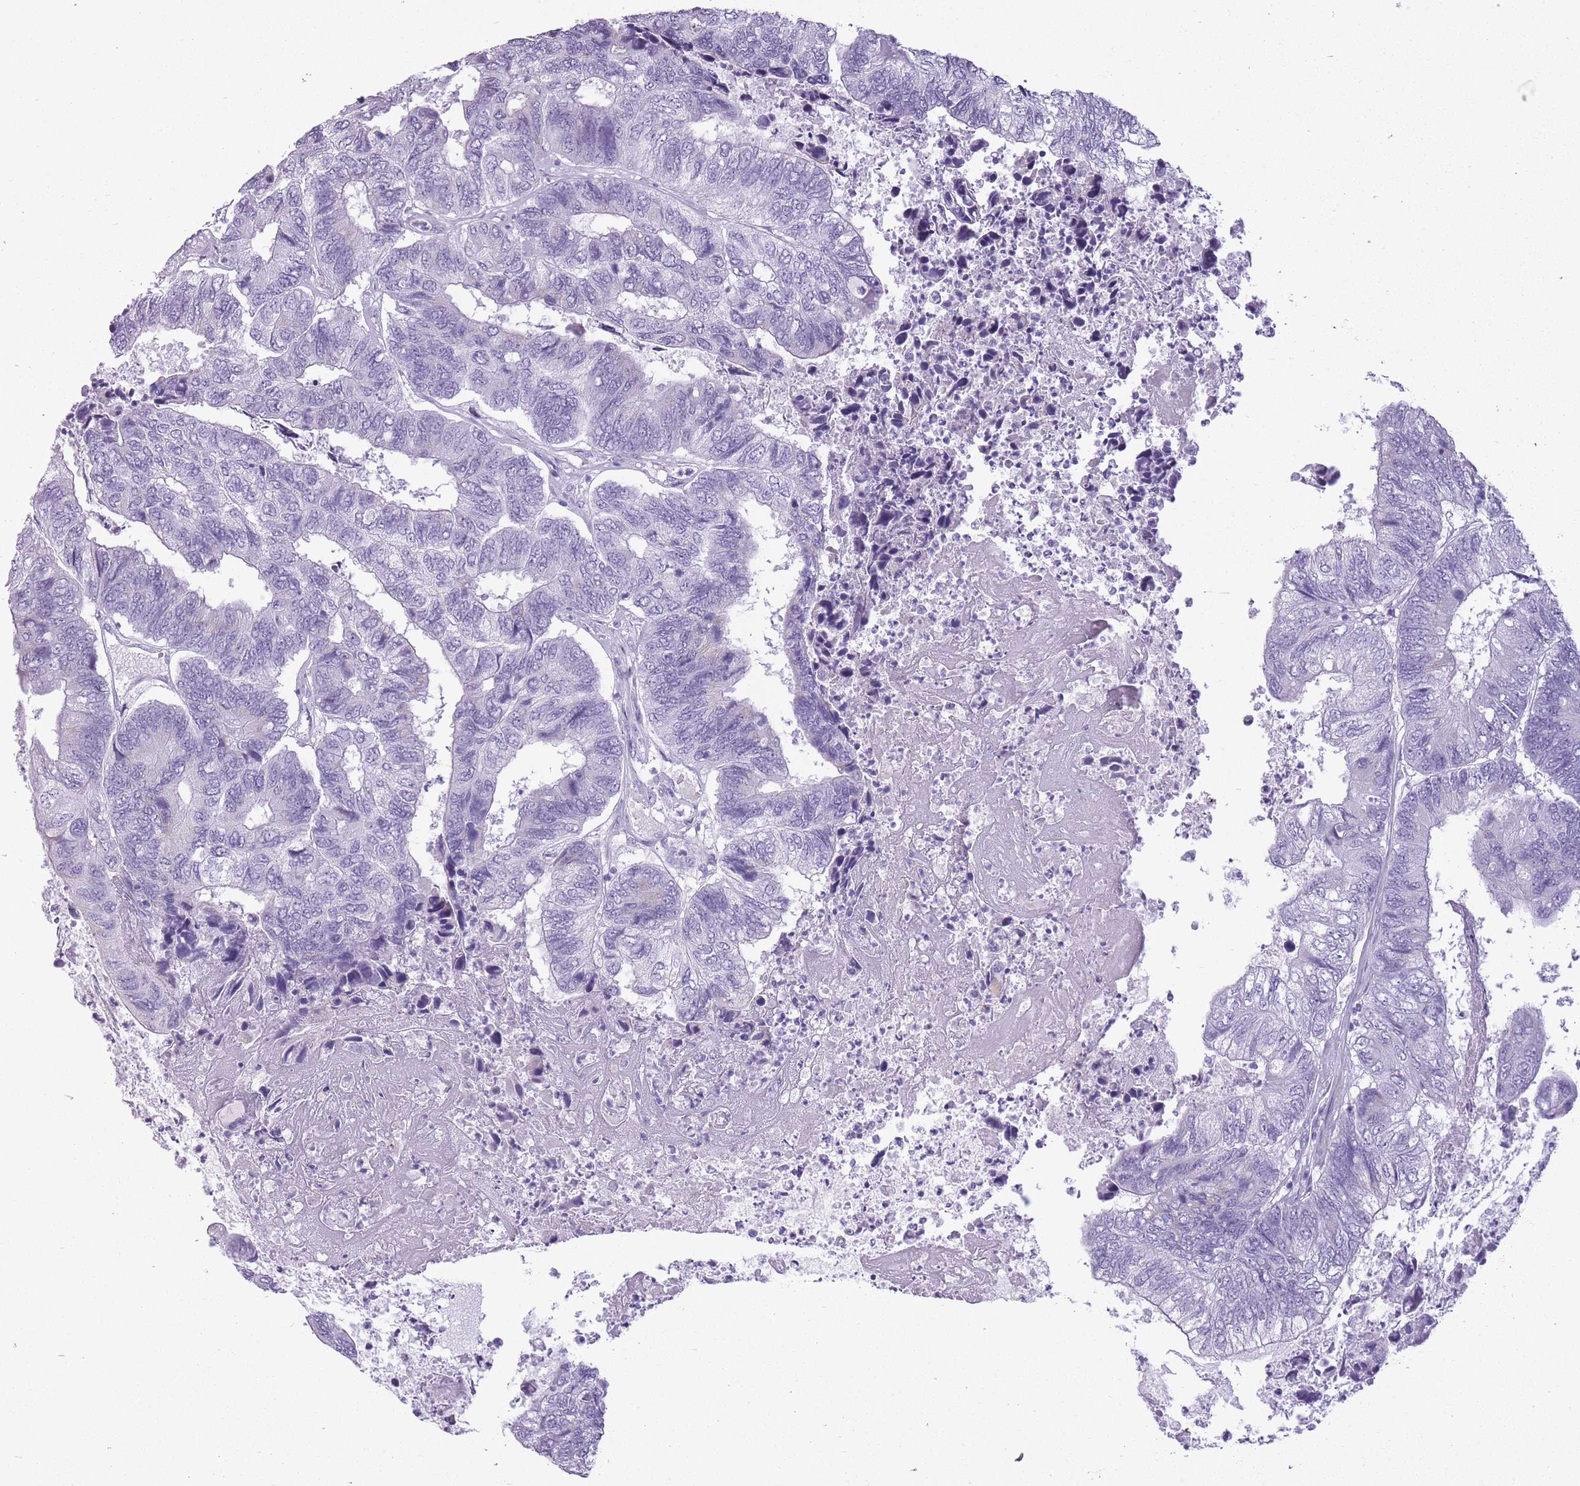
{"staining": {"intensity": "negative", "quantity": "none", "location": "none"}, "tissue": "colorectal cancer", "cell_type": "Tumor cells", "image_type": "cancer", "snomed": [{"axis": "morphology", "description": "Adenocarcinoma, NOS"}, {"axis": "topography", "description": "Colon"}], "caption": "High magnification brightfield microscopy of colorectal adenocarcinoma stained with DAB (brown) and counterstained with hematoxylin (blue): tumor cells show no significant positivity.", "gene": "GOLGA6D", "patient": {"sex": "female", "age": 67}}